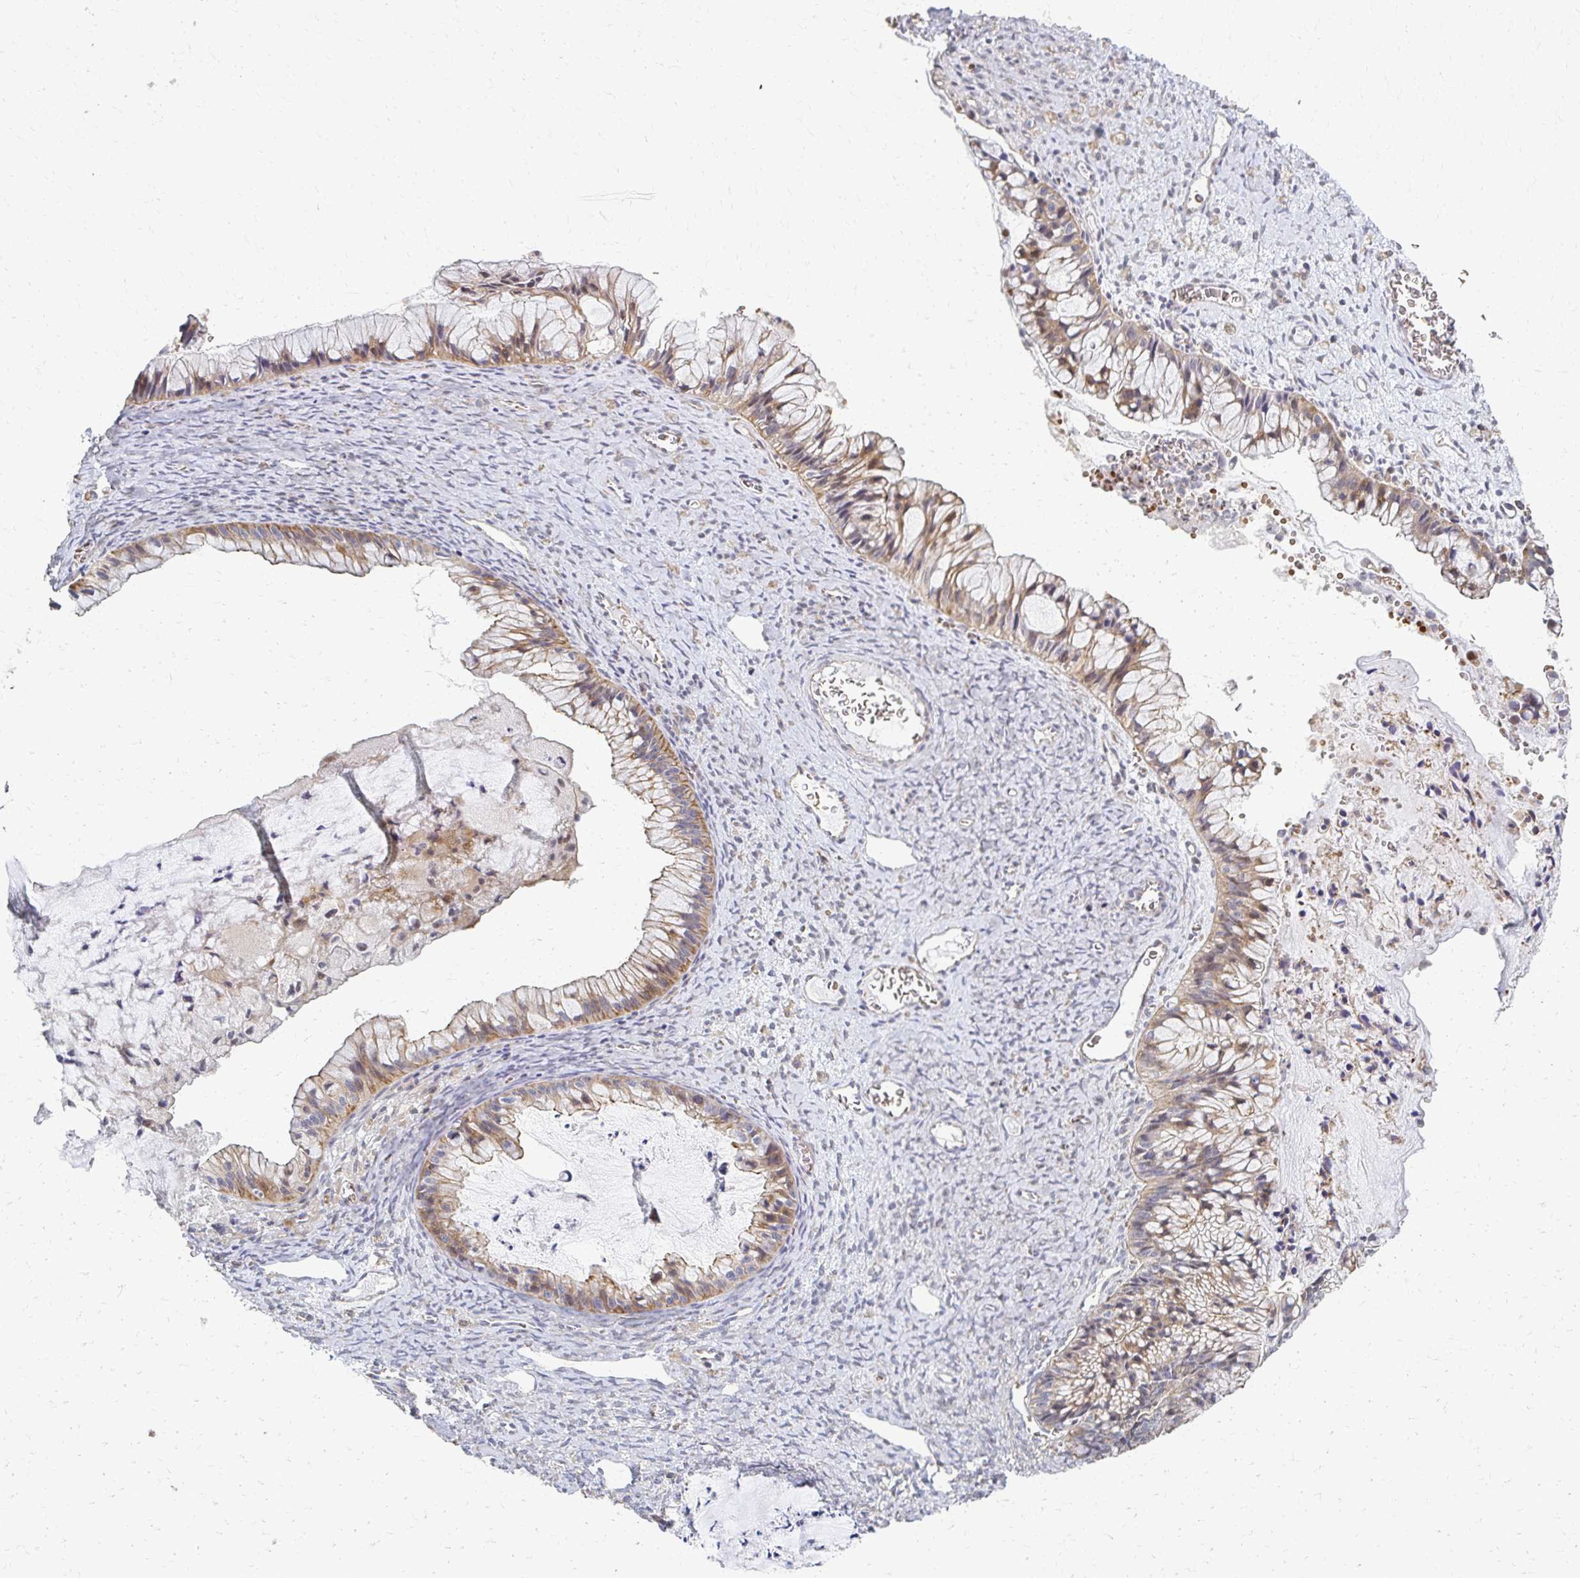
{"staining": {"intensity": "moderate", "quantity": ">75%", "location": "cytoplasmic/membranous"}, "tissue": "ovarian cancer", "cell_type": "Tumor cells", "image_type": "cancer", "snomed": [{"axis": "morphology", "description": "Cystadenocarcinoma, mucinous, NOS"}, {"axis": "topography", "description": "Ovary"}], "caption": "Ovarian cancer stained with DAB (3,3'-diaminobenzidine) IHC exhibits medium levels of moderate cytoplasmic/membranous positivity in approximately >75% of tumor cells. The protein is stained brown, and the nuclei are stained in blue (DAB IHC with brightfield microscopy, high magnification).", "gene": "SKA2", "patient": {"sex": "female", "age": 72}}